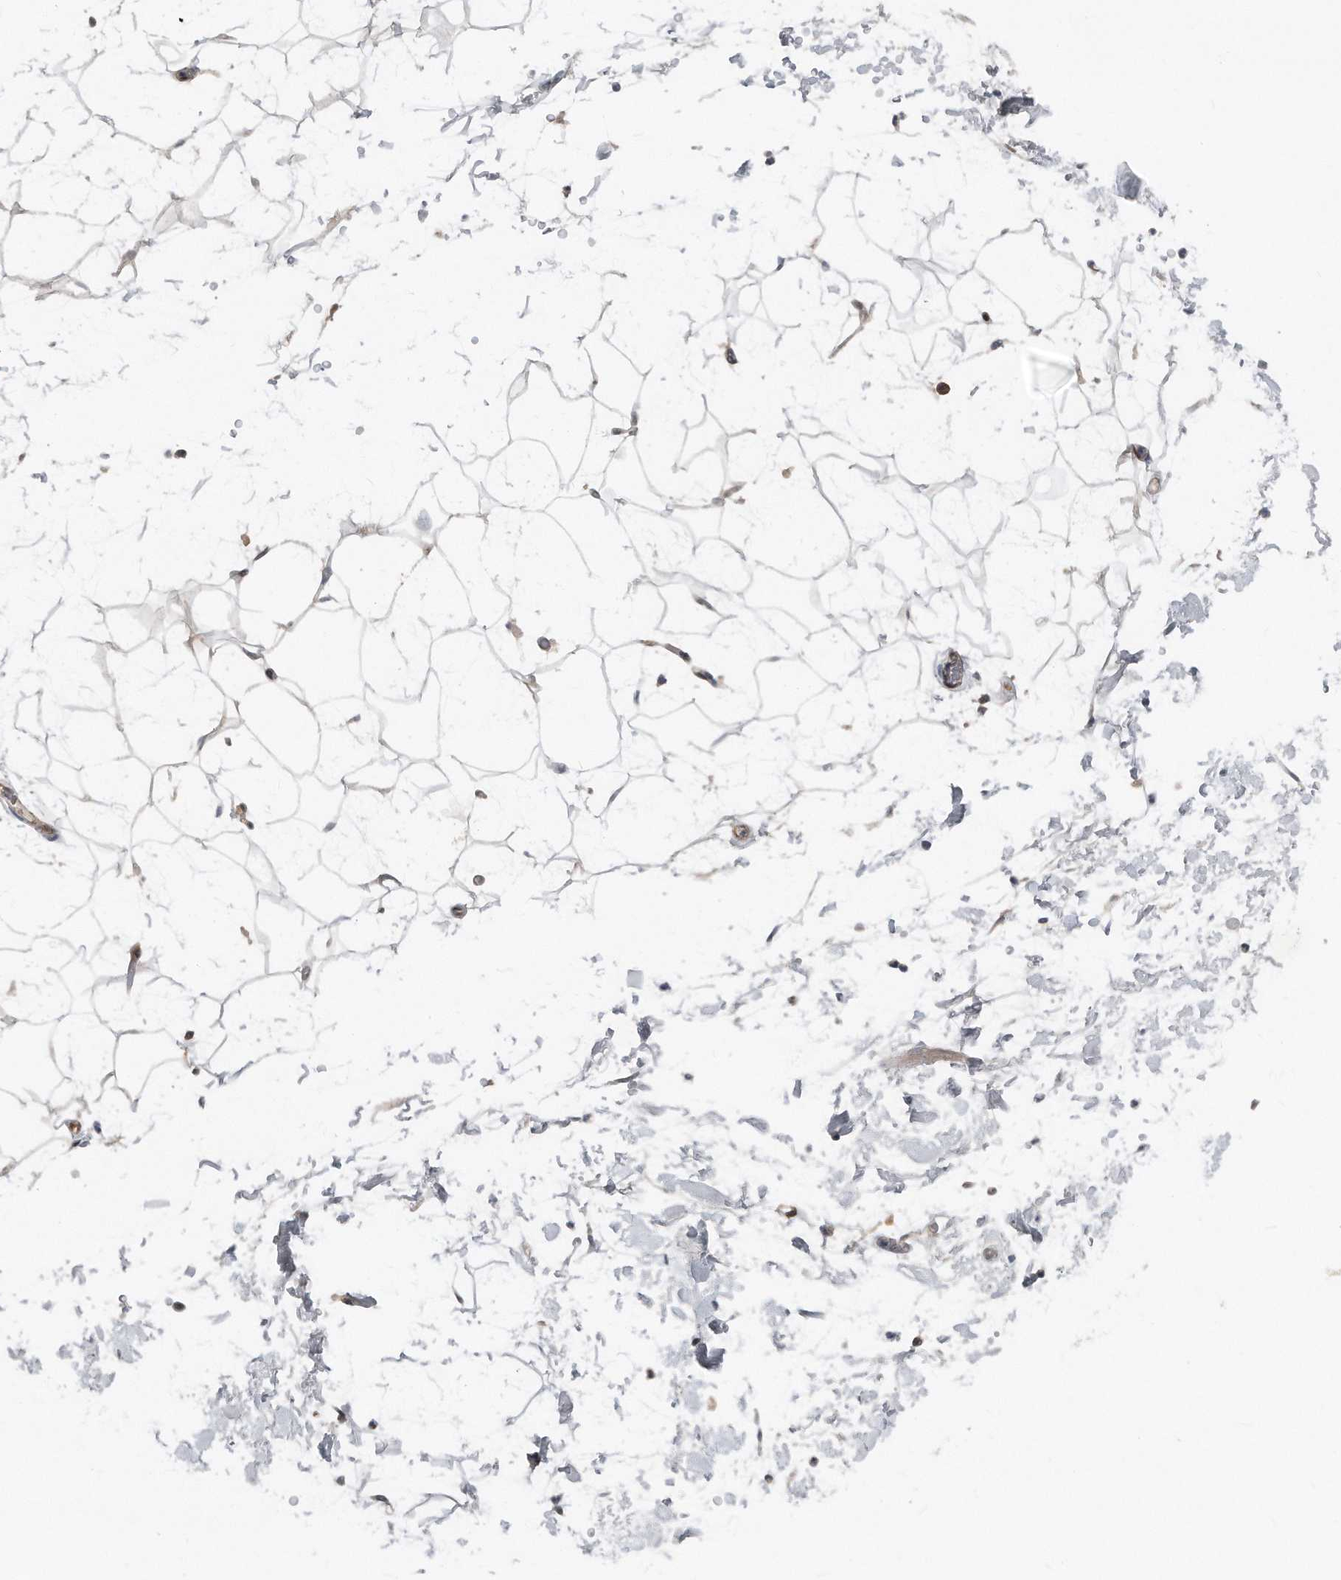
{"staining": {"intensity": "negative", "quantity": "none", "location": "none"}, "tissue": "adipose tissue", "cell_type": "Adipocytes", "image_type": "normal", "snomed": [{"axis": "morphology", "description": "Normal tissue, NOS"}, {"axis": "topography", "description": "Soft tissue"}], "caption": "Micrograph shows no significant protein expression in adipocytes of benign adipose tissue. (Stains: DAB (3,3'-diaminobenzidine) immunohistochemistry with hematoxylin counter stain, Microscopy: brightfield microscopy at high magnification).", "gene": "MAP2K6", "patient": {"sex": "male", "age": 72}}